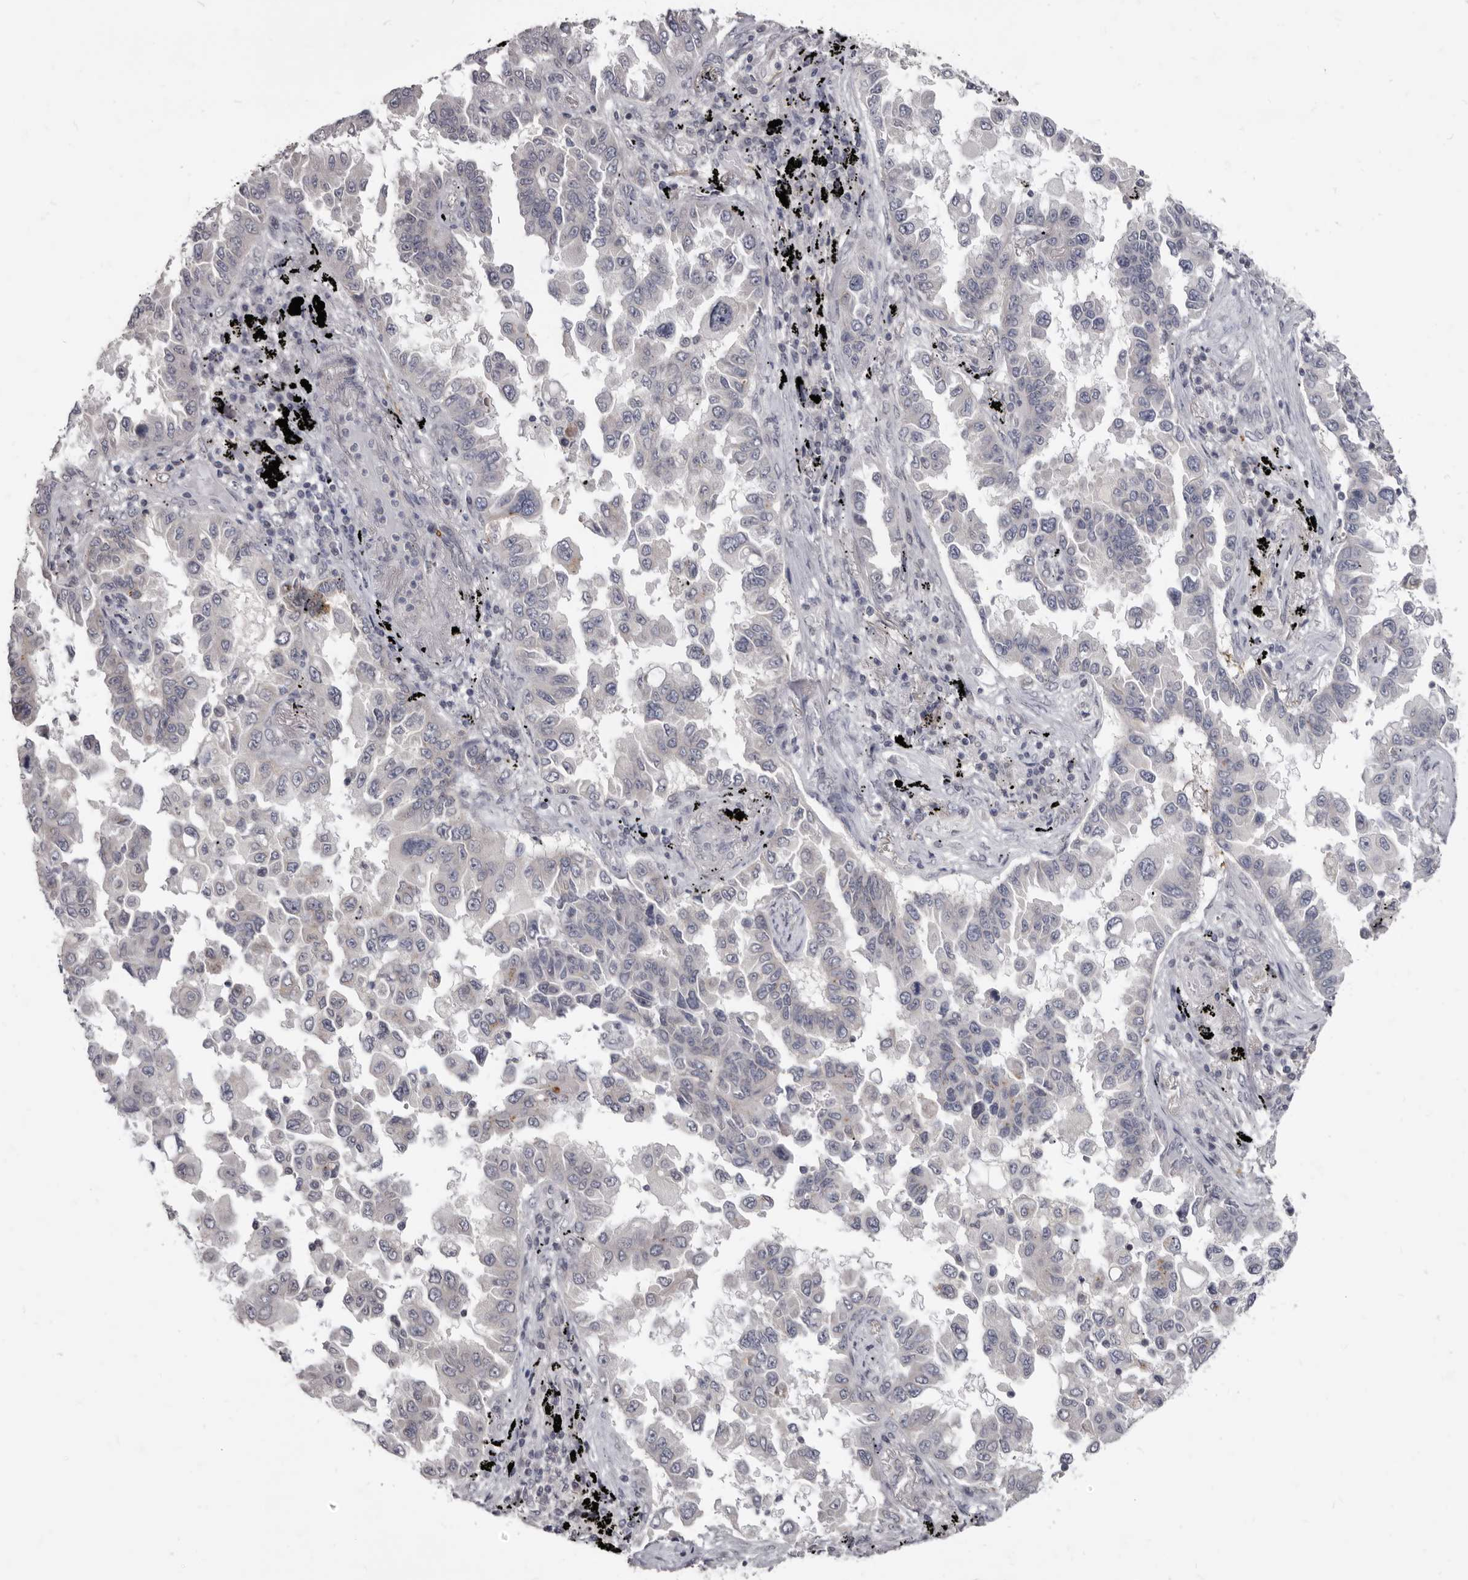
{"staining": {"intensity": "negative", "quantity": "none", "location": "none"}, "tissue": "lung cancer", "cell_type": "Tumor cells", "image_type": "cancer", "snomed": [{"axis": "morphology", "description": "Adenocarcinoma, NOS"}, {"axis": "topography", "description": "Lung"}], "caption": "Immunohistochemical staining of human lung cancer displays no significant expression in tumor cells.", "gene": "SULT1E1", "patient": {"sex": "female", "age": 67}}